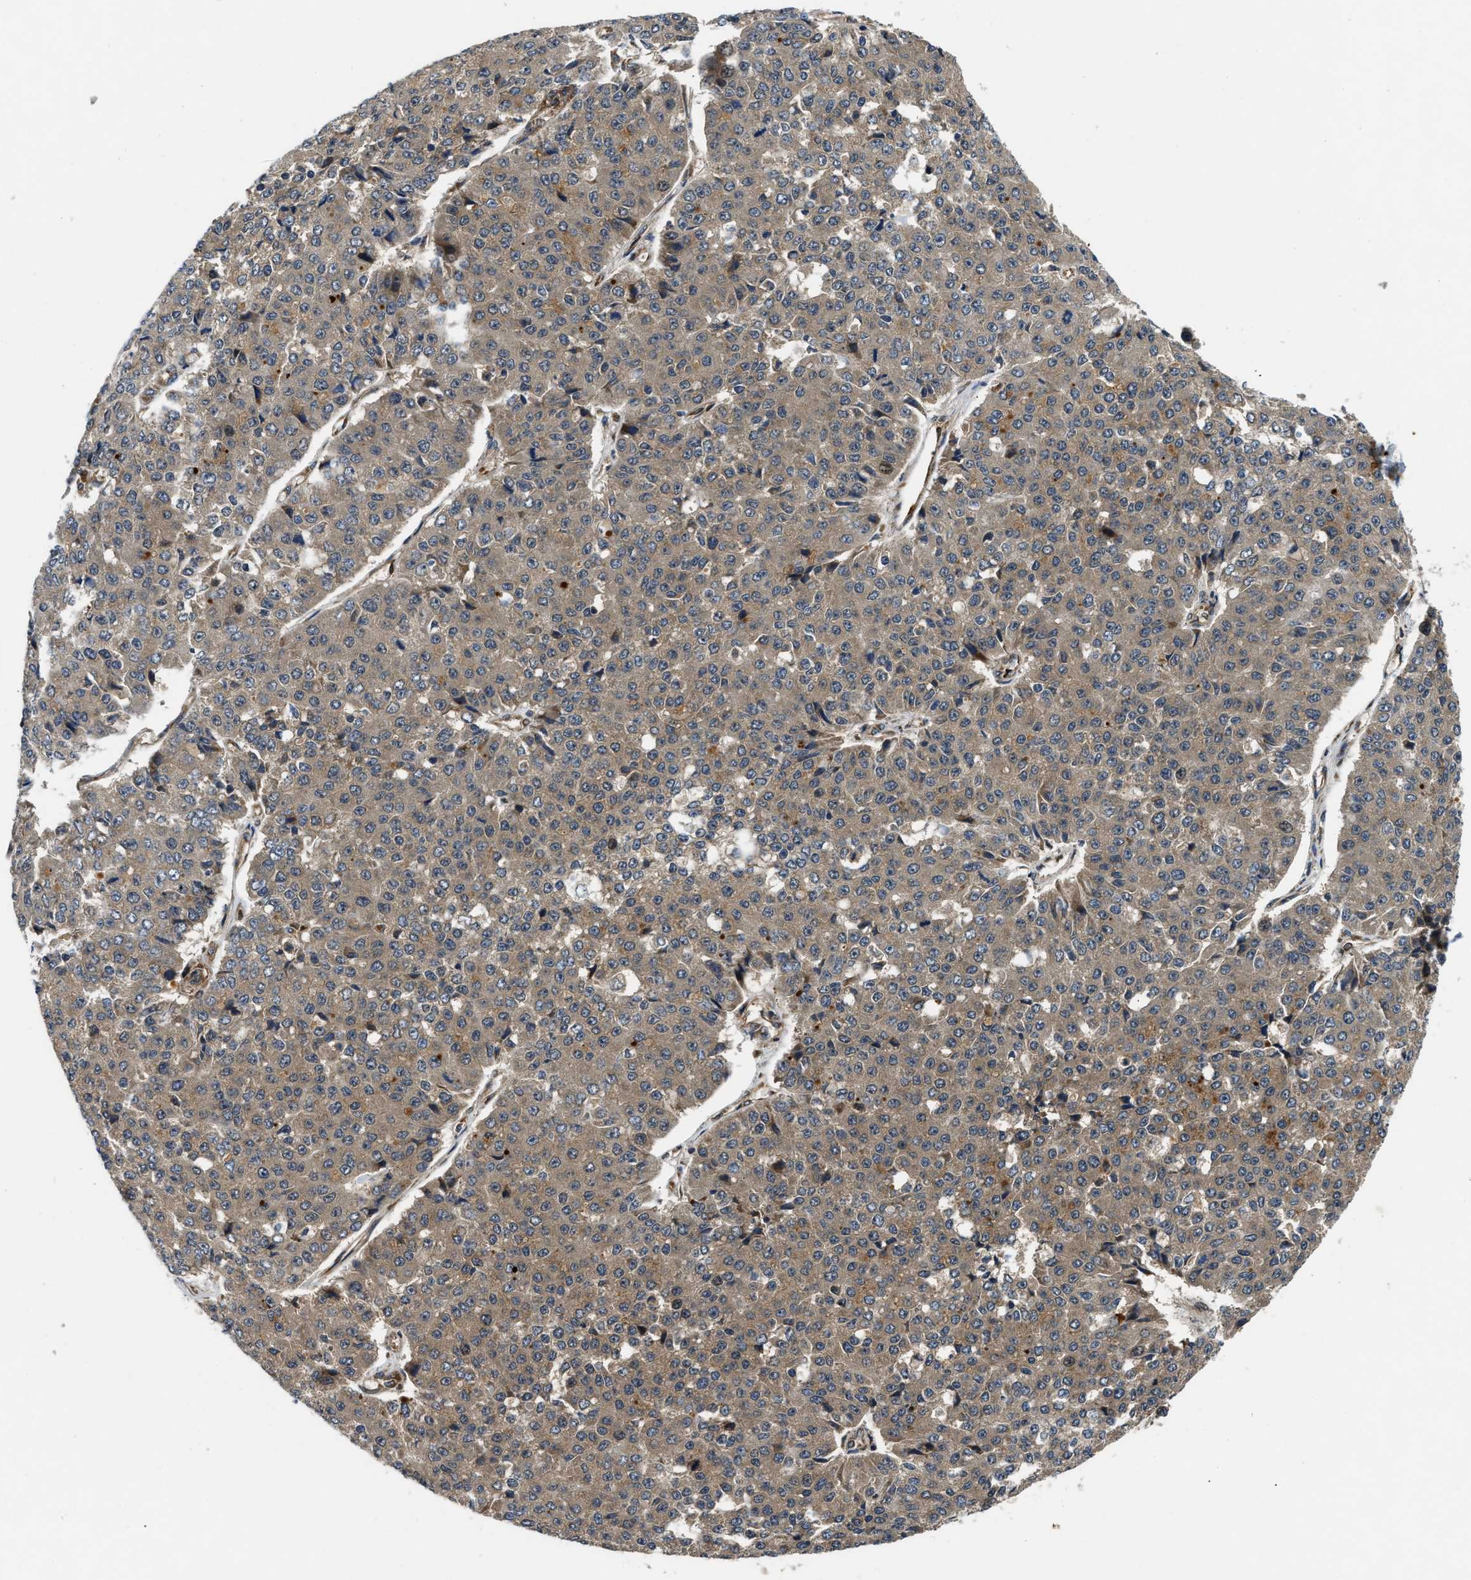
{"staining": {"intensity": "weak", "quantity": ">75%", "location": "cytoplasmic/membranous"}, "tissue": "pancreatic cancer", "cell_type": "Tumor cells", "image_type": "cancer", "snomed": [{"axis": "morphology", "description": "Adenocarcinoma, NOS"}, {"axis": "topography", "description": "Pancreas"}], "caption": "Weak cytoplasmic/membranous expression for a protein is seen in approximately >75% of tumor cells of pancreatic cancer (adenocarcinoma) using IHC.", "gene": "PNPLA8", "patient": {"sex": "male", "age": 50}}